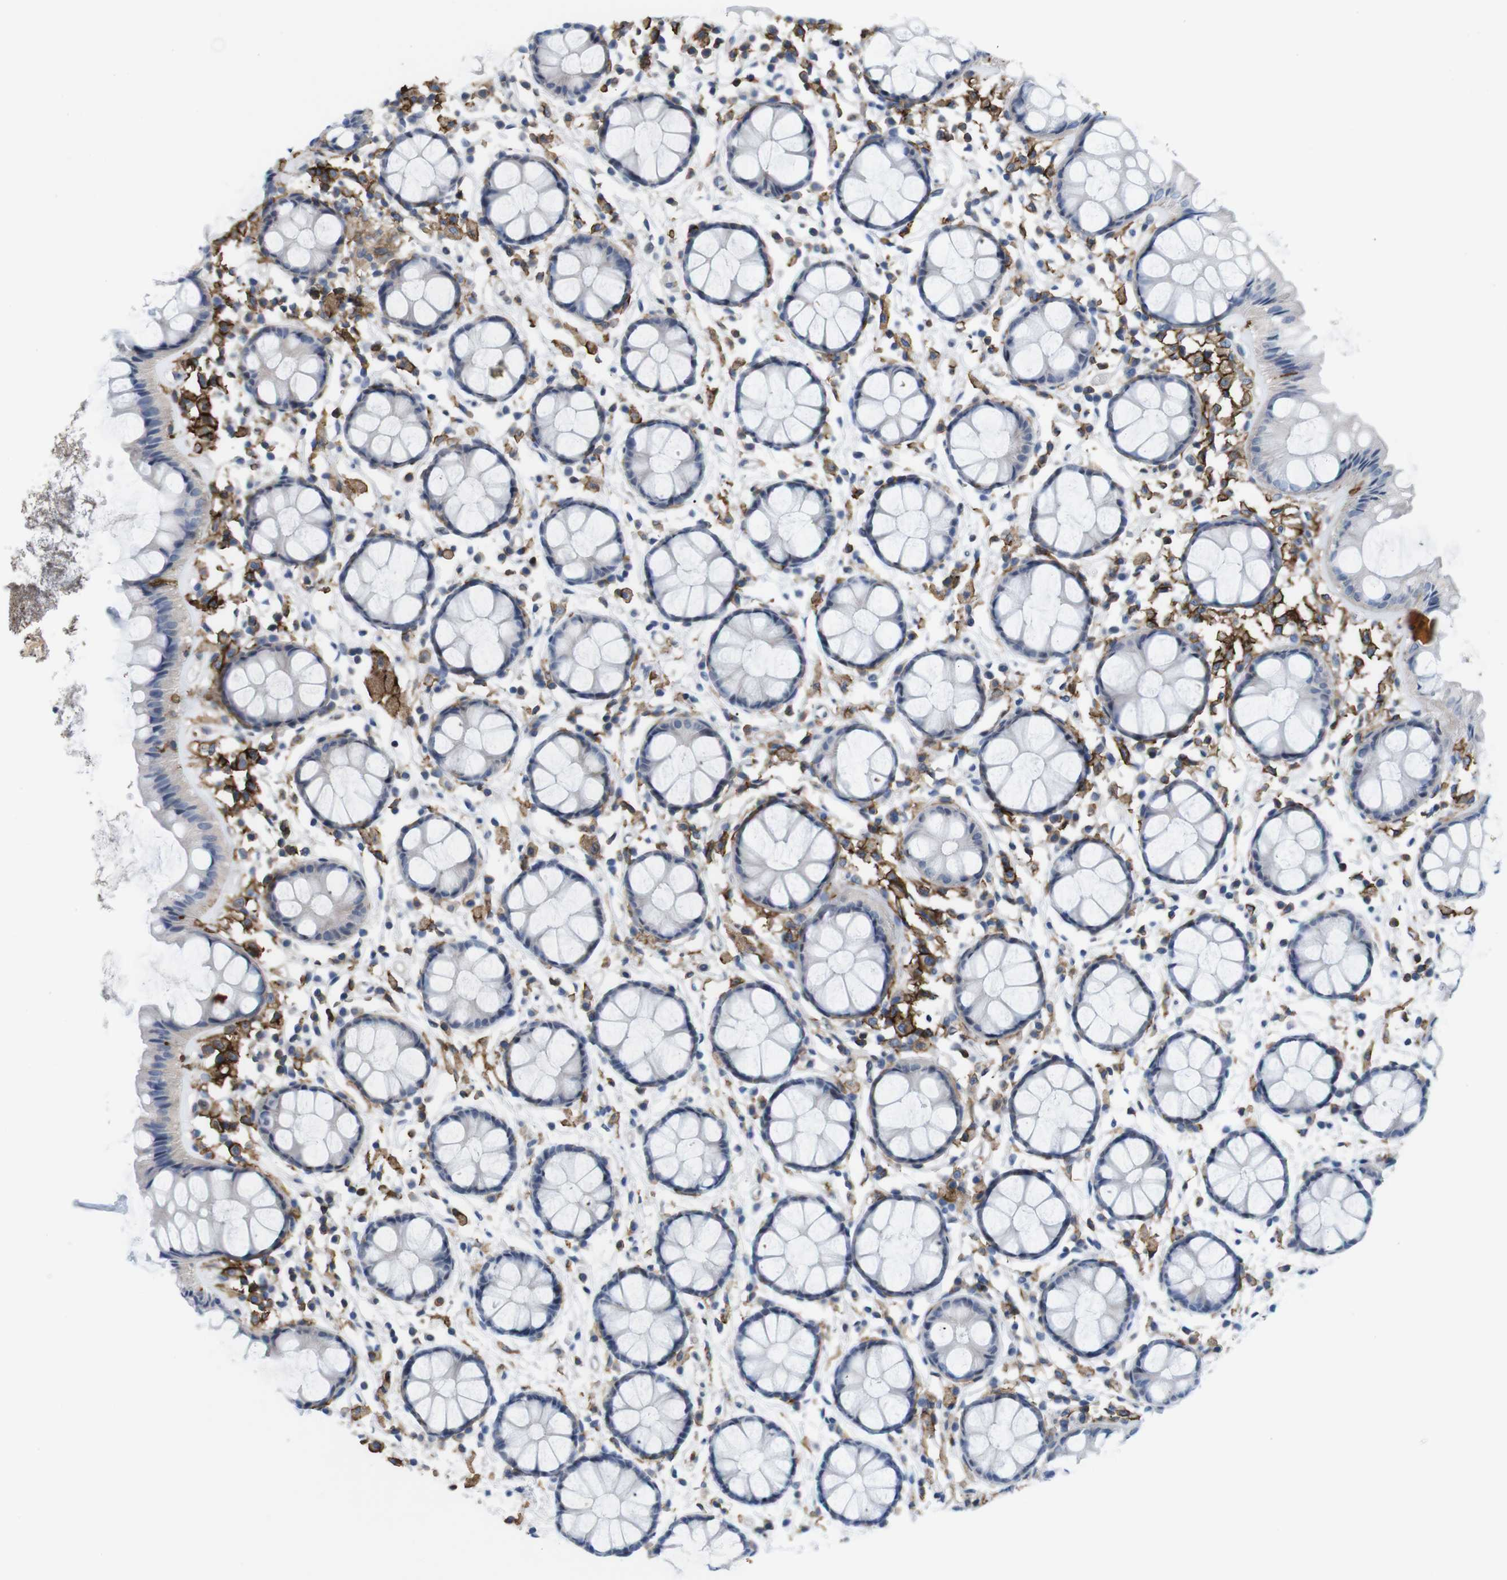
{"staining": {"intensity": "negative", "quantity": "none", "location": "none"}, "tissue": "rectum", "cell_type": "Glandular cells", "image_type": "normal", "snomed": [{"axis": "morphology", "description": "Normal tissue, NOS"}, {"axis": "topography", "description": "Rectum"}], "caption": "IHC histopathology image of normal rectum stained for a protein (brown), which shows no expression in glandular cells.", "gene": "CD300C", "patient": {"sex": "female", "age": 66}}